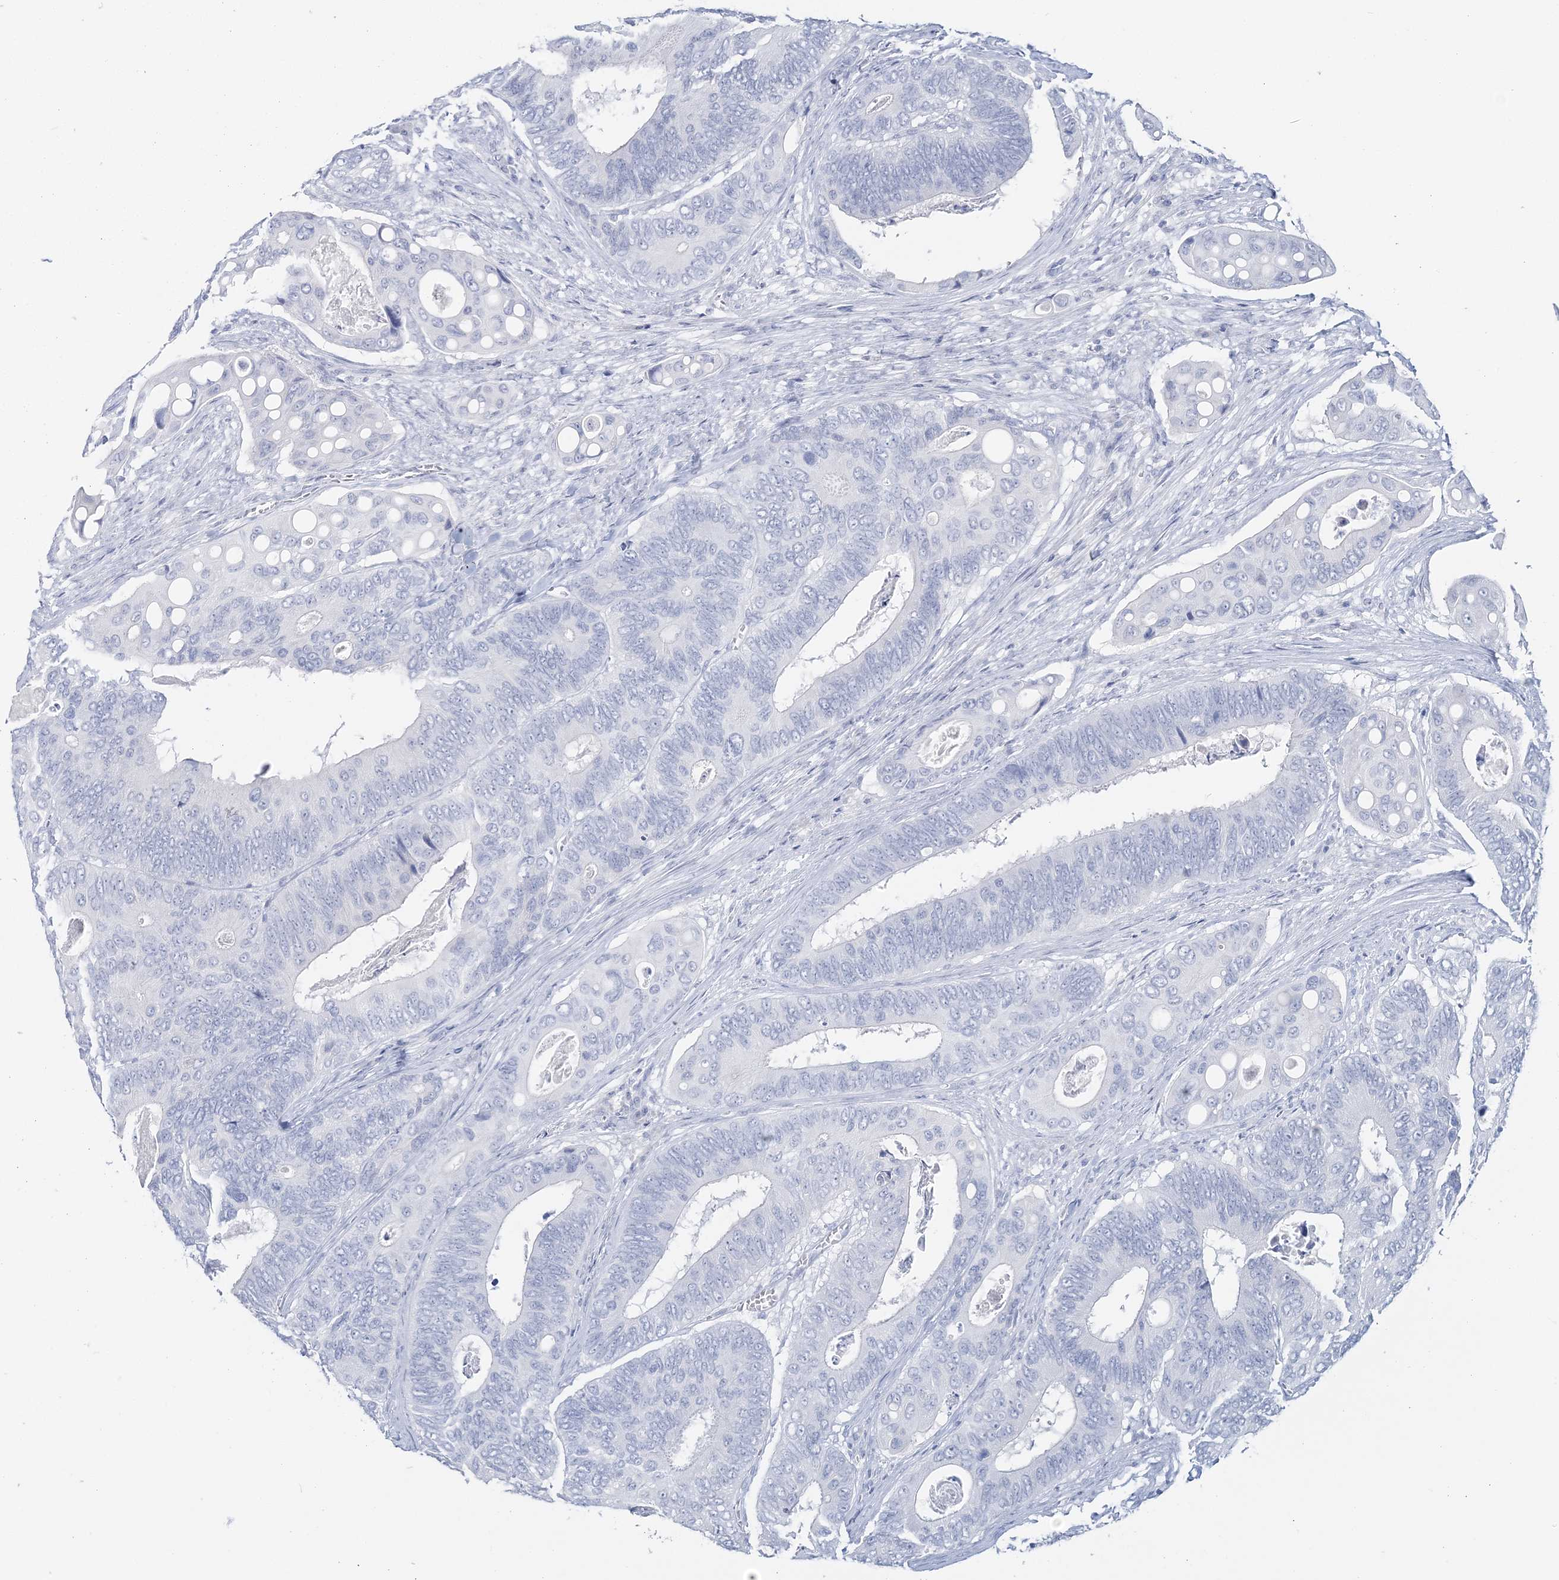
{"staining": {"intensity": "negative", "quantity": "none", "location": "none"}, "tissue": "colorectal cancer", "cell_type": "Tumor cells", "image_type": "cancer", "snomed": [{"axis": "morphology", "description": "Inflammation, NOS"}, {"axis": "morphology", "description": "Adenocarcinoma, NOS"}, {"axis": "topography", "description": "Colon"}], "caption": "DAB (3,3'-diaminobenzidine) immunohistochemical staining of human adenocarcinoma (colorectal) reveals no significant positivity in tumor cells.", "gene": "CYP3A4", "patient": {"sex": "male", "age": 72}}